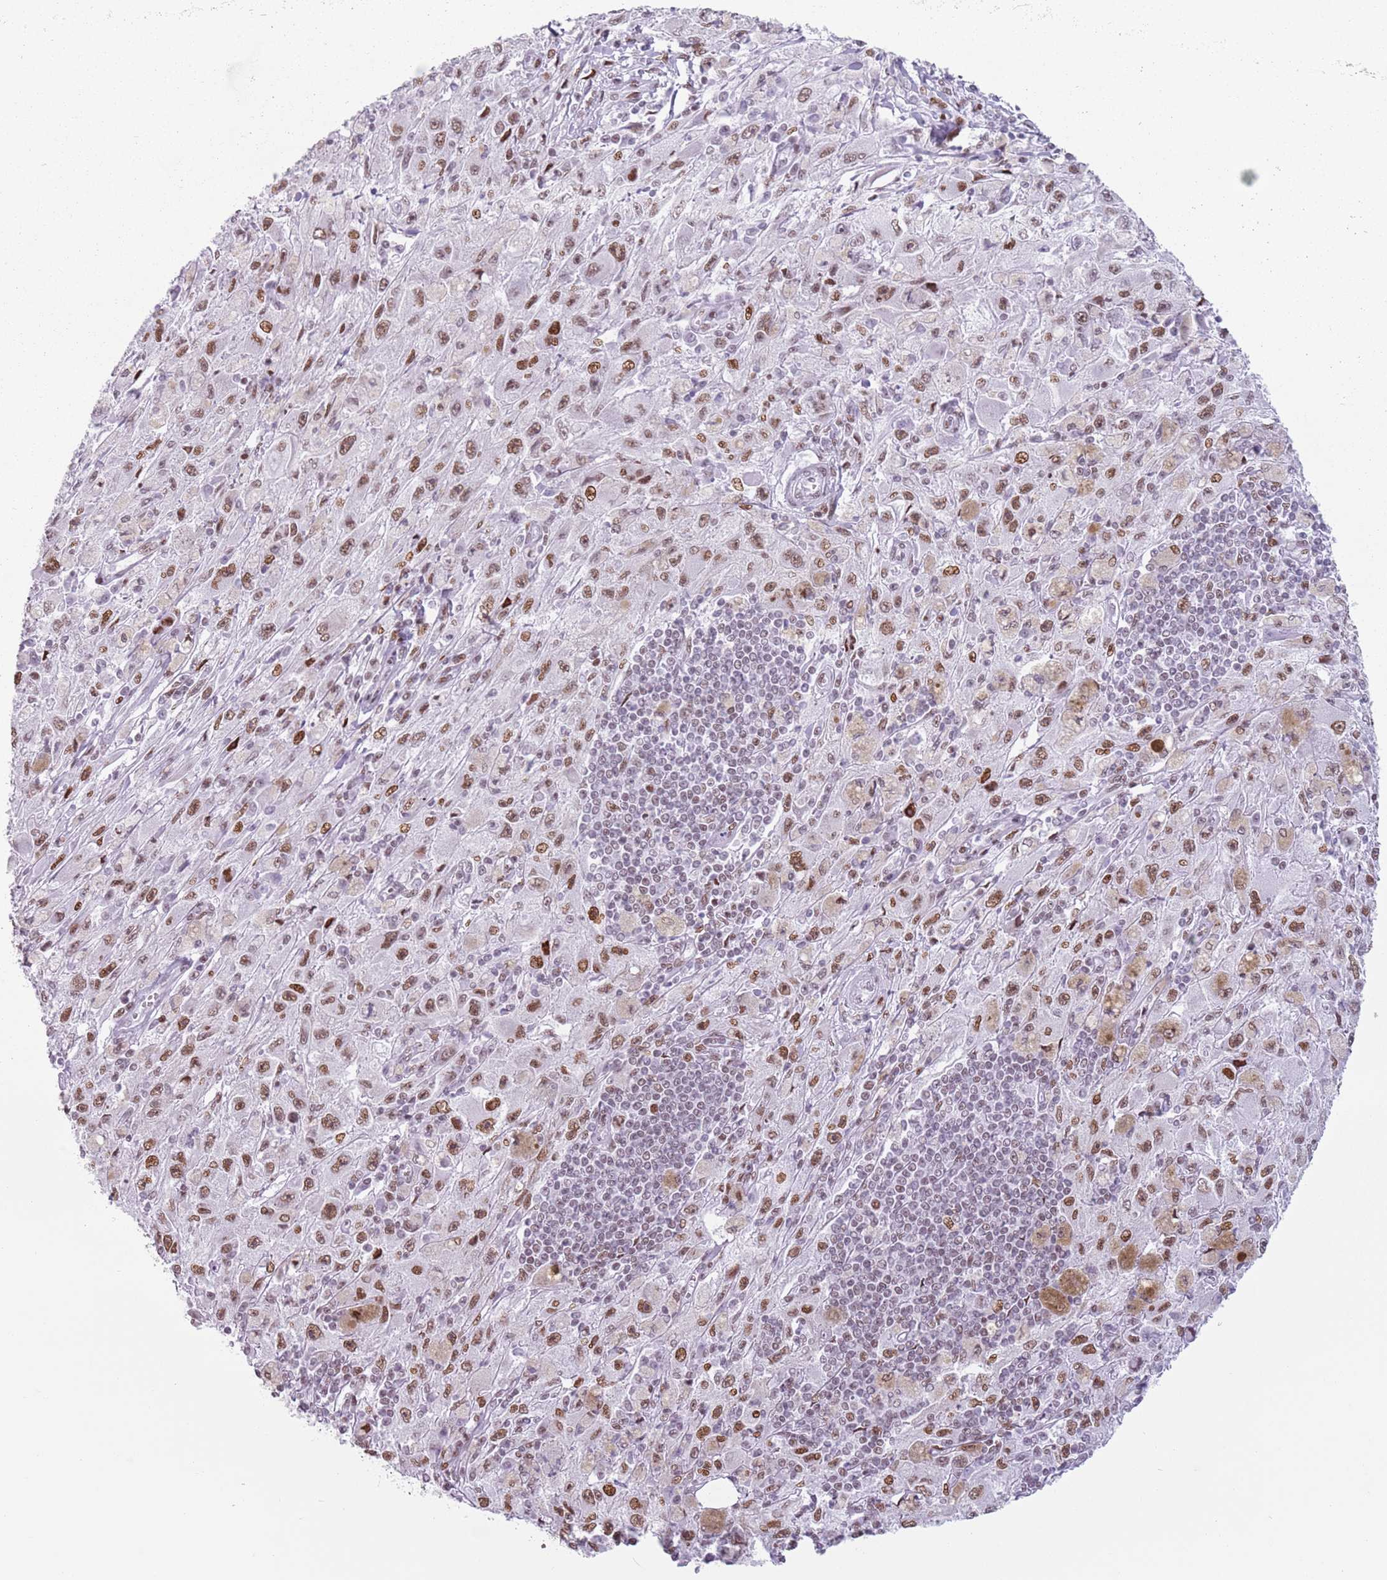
{"staining": {"intensity": "moderate", "quantity": ">75%", "location": "nuclear"}, "tissue": "melanoma", "cell_type": "Tumor cells", "image_type": "cancer", "snomed": [{"axis": "morphology", "description": "Malignant melanoma, Metastatic site"}, {"axis": "topography", "description": "Skin"}], "caption": "Immunohistochemistry (IHC) micrograph of human melanoma stained for a protein (brown), which displays medium levels of moderate nuclear positivity in about >75% of tumor cells.", "gene": "FAM104B", "patient": {"sex": "male", "age": 53}}